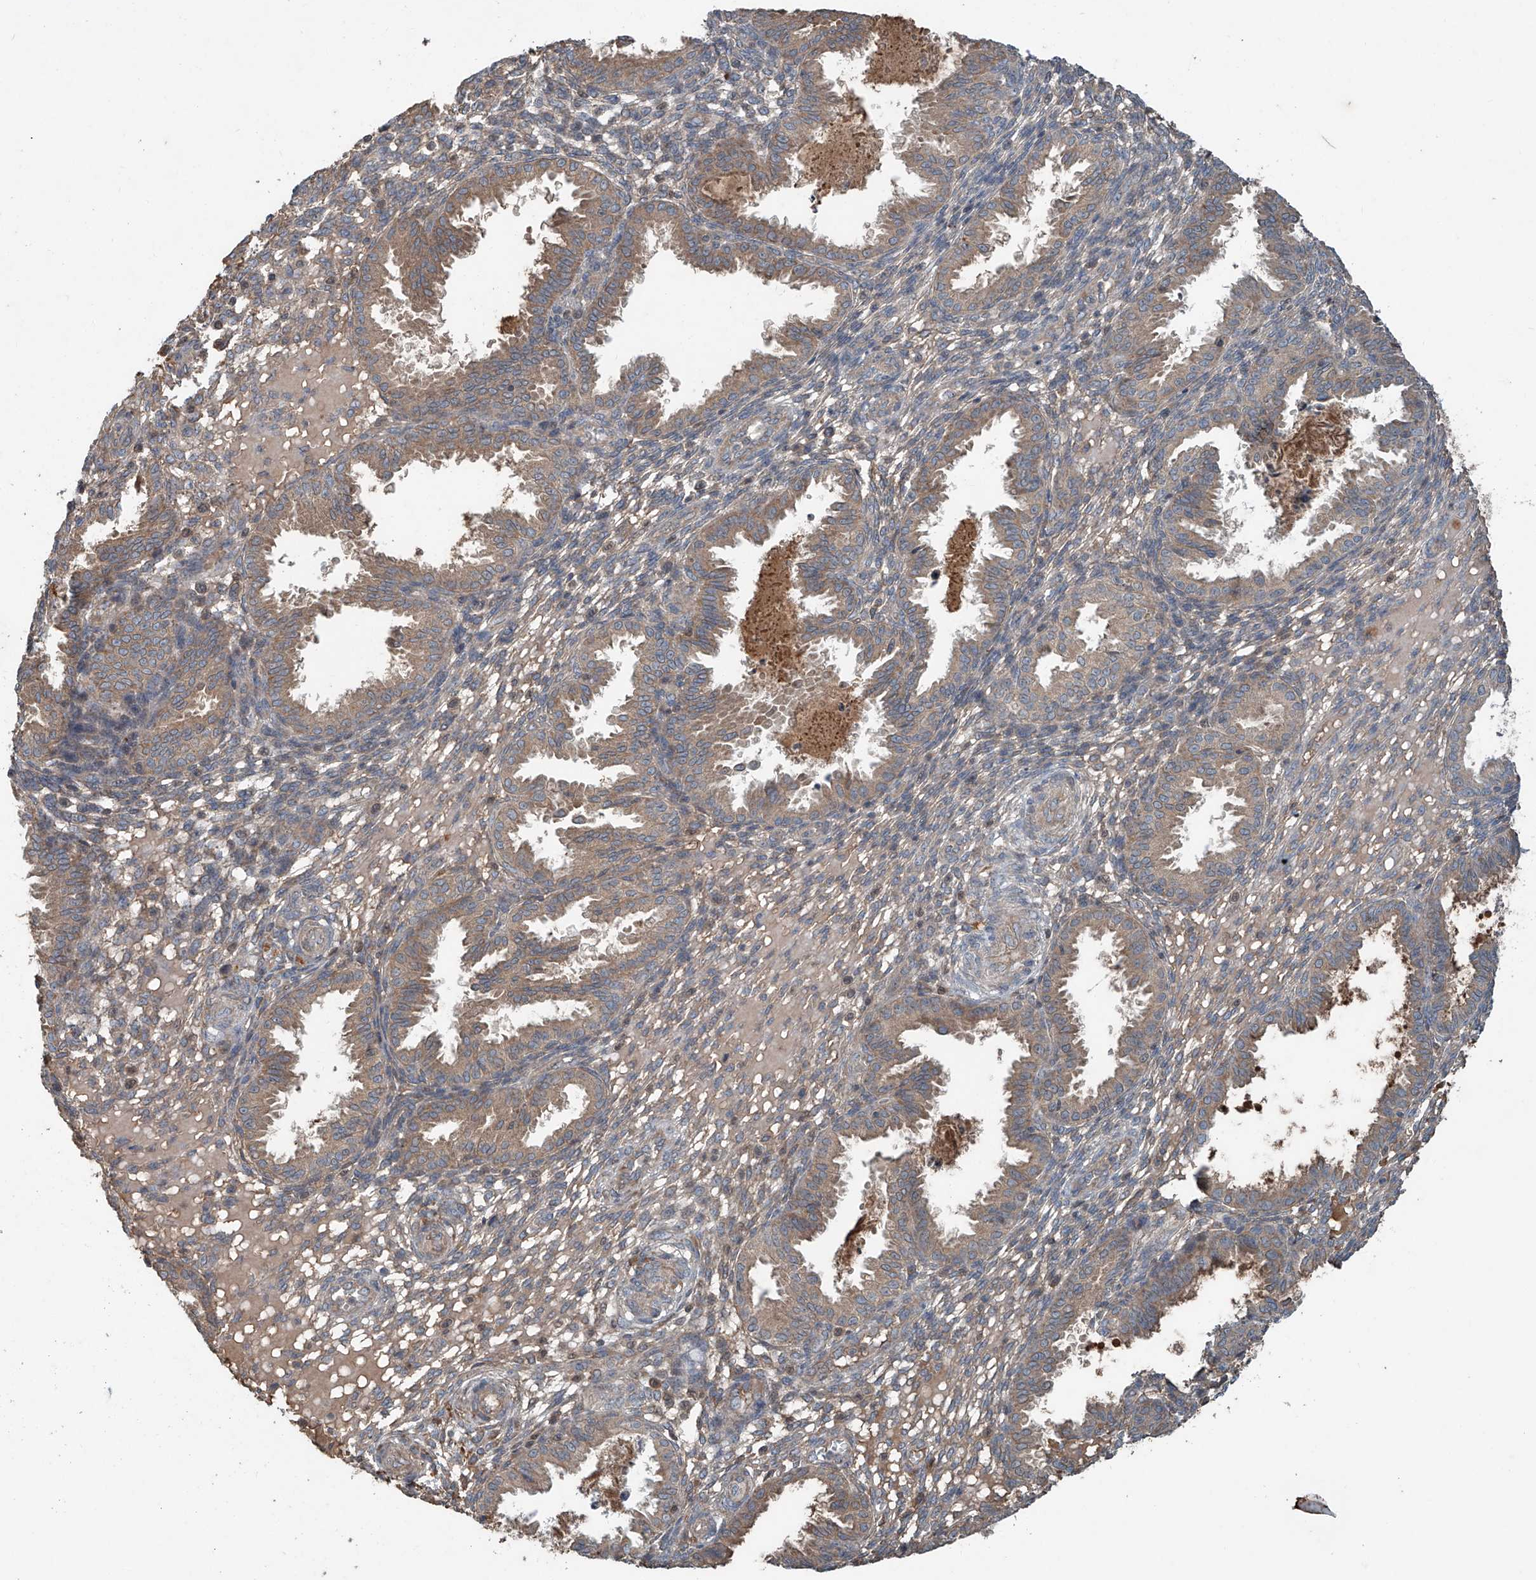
{"staining": {"intensity": "weak", "quantity": ">75%", "location": "cytoplasmic/membranous"}, "tissue": "endometrium", "cell_type": "Cells in endometrial stroma", "image_type": "normal", "snomed": [{"axis": "morphology", "description": "Normal tissue, NOS"}, {"axis": "topography", "description": "Endometrium"}], "caption": "Immunohistochemical staining of normal endometrium displays weak cytoplasmic/membranous protein positivity in approximately >75% of cells in endometrial stroma.", "gene": "ADAM23", "patient": {"sex": "female", "age": 33}}